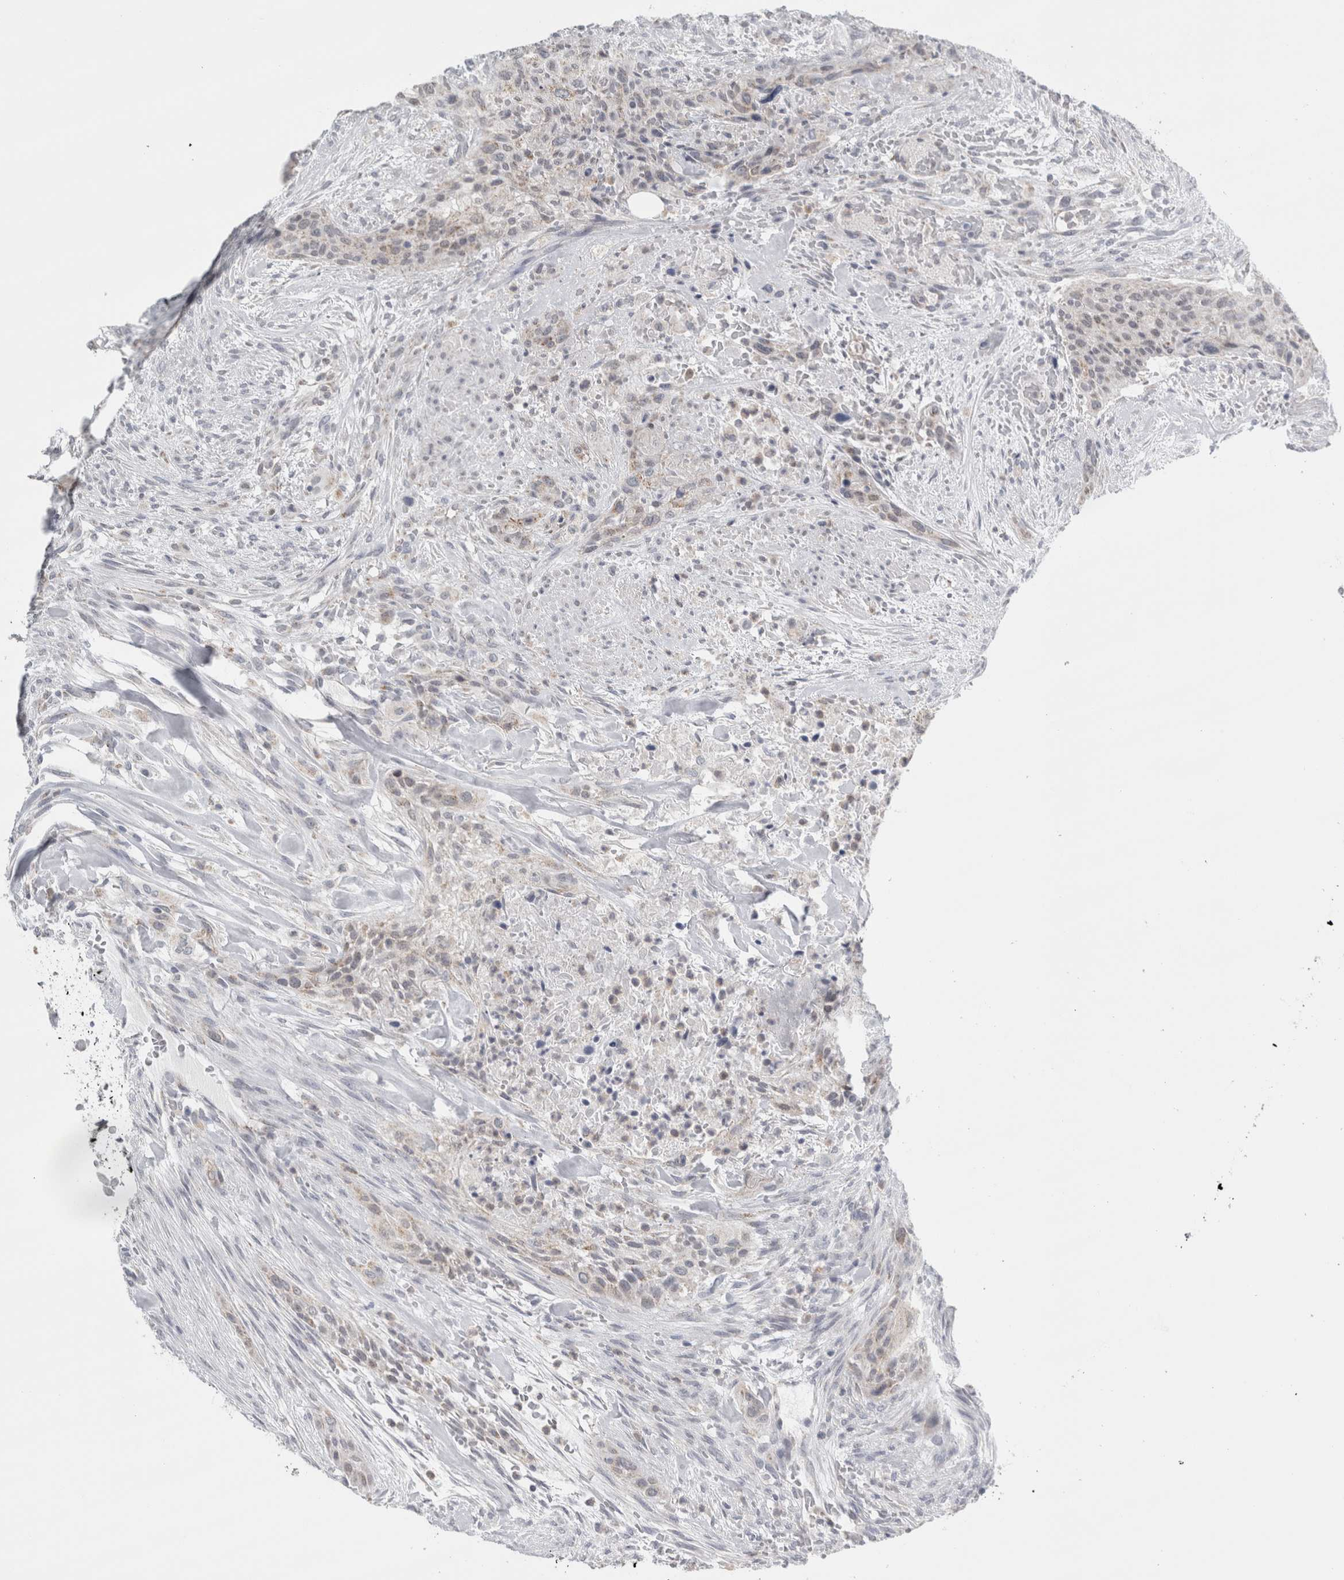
{"staining": {"intensity": "weak", "quantity": "25%-75%", "location": "cytoplasmic/membranous"}, "tissue": "urothelial cancer", "cell_type": "Tumor cells", "image_type": "cancer", "snomed": [{"axis": "morphology", "description": "Urothelial carcinoma, High grade"}, {"axis": "topography", "description": "Urinary bladder"}], "caption": "Immunohistochemical staining of urothelial cancer demonstrates low levels of weak cytoplasmic/membranous protein expression in approximately 25%-75% of tumor cells.", "gene": "PLIN1", "patient": {"sex": "male", "age": 35}}